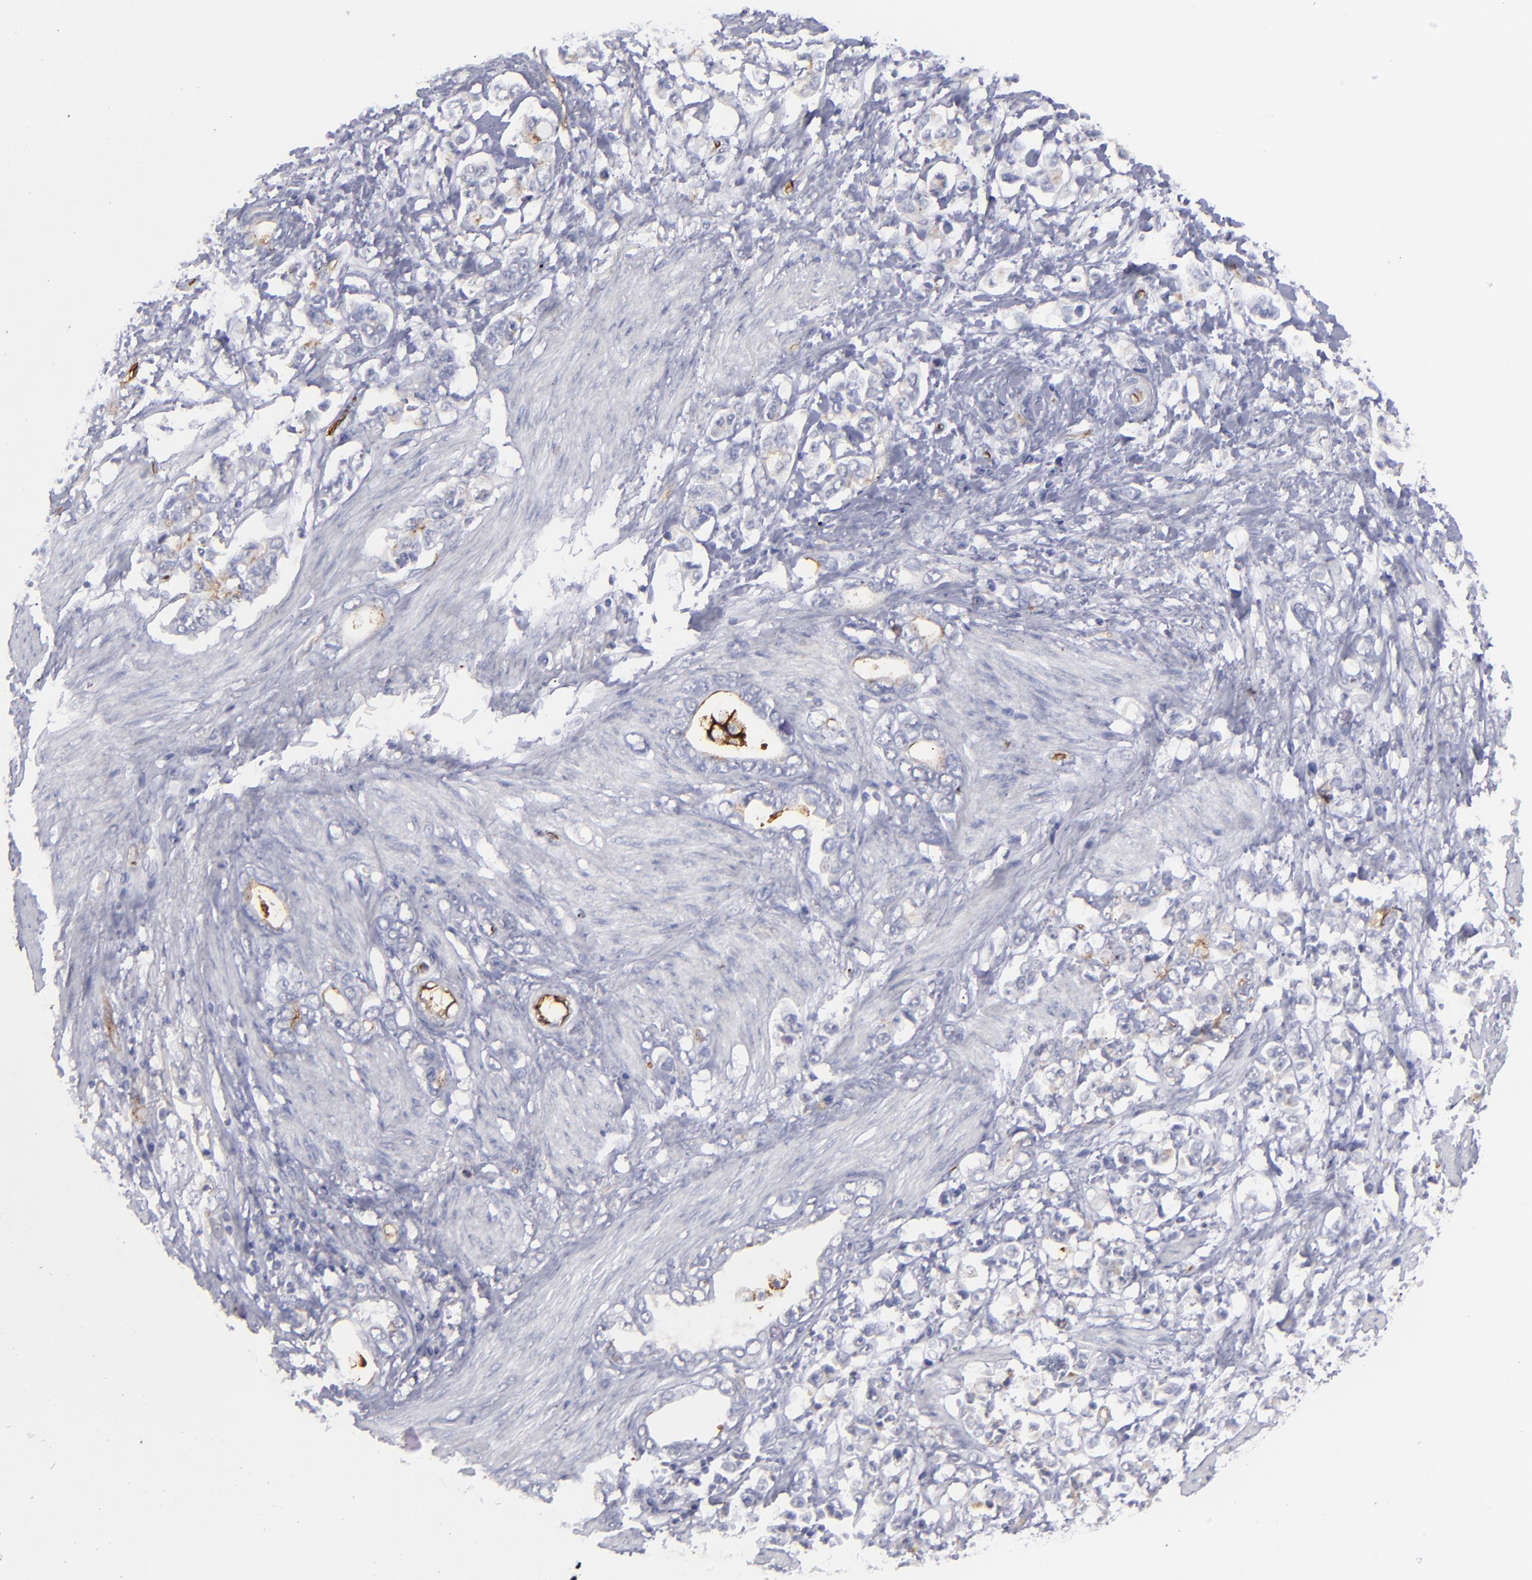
{"staining": {"intensity": "negative", "quantity": "none", "location": "none"}, "tissue": "stomach cancer", "cell_type": "Tumor cells", "image_type": "cancer", "snomed": [{"axis": "morphology", "description": "Adenocarcinoma, NOS"}, {"axis": "topography", "description": "Stomach"}], "caption": "Human stomach adenocarcinoma stained for a protein using immunohistochemistry reveals no staining in tumor cells.", "gene": "ACE", "patient": {"sex": "male", "age": 78}}